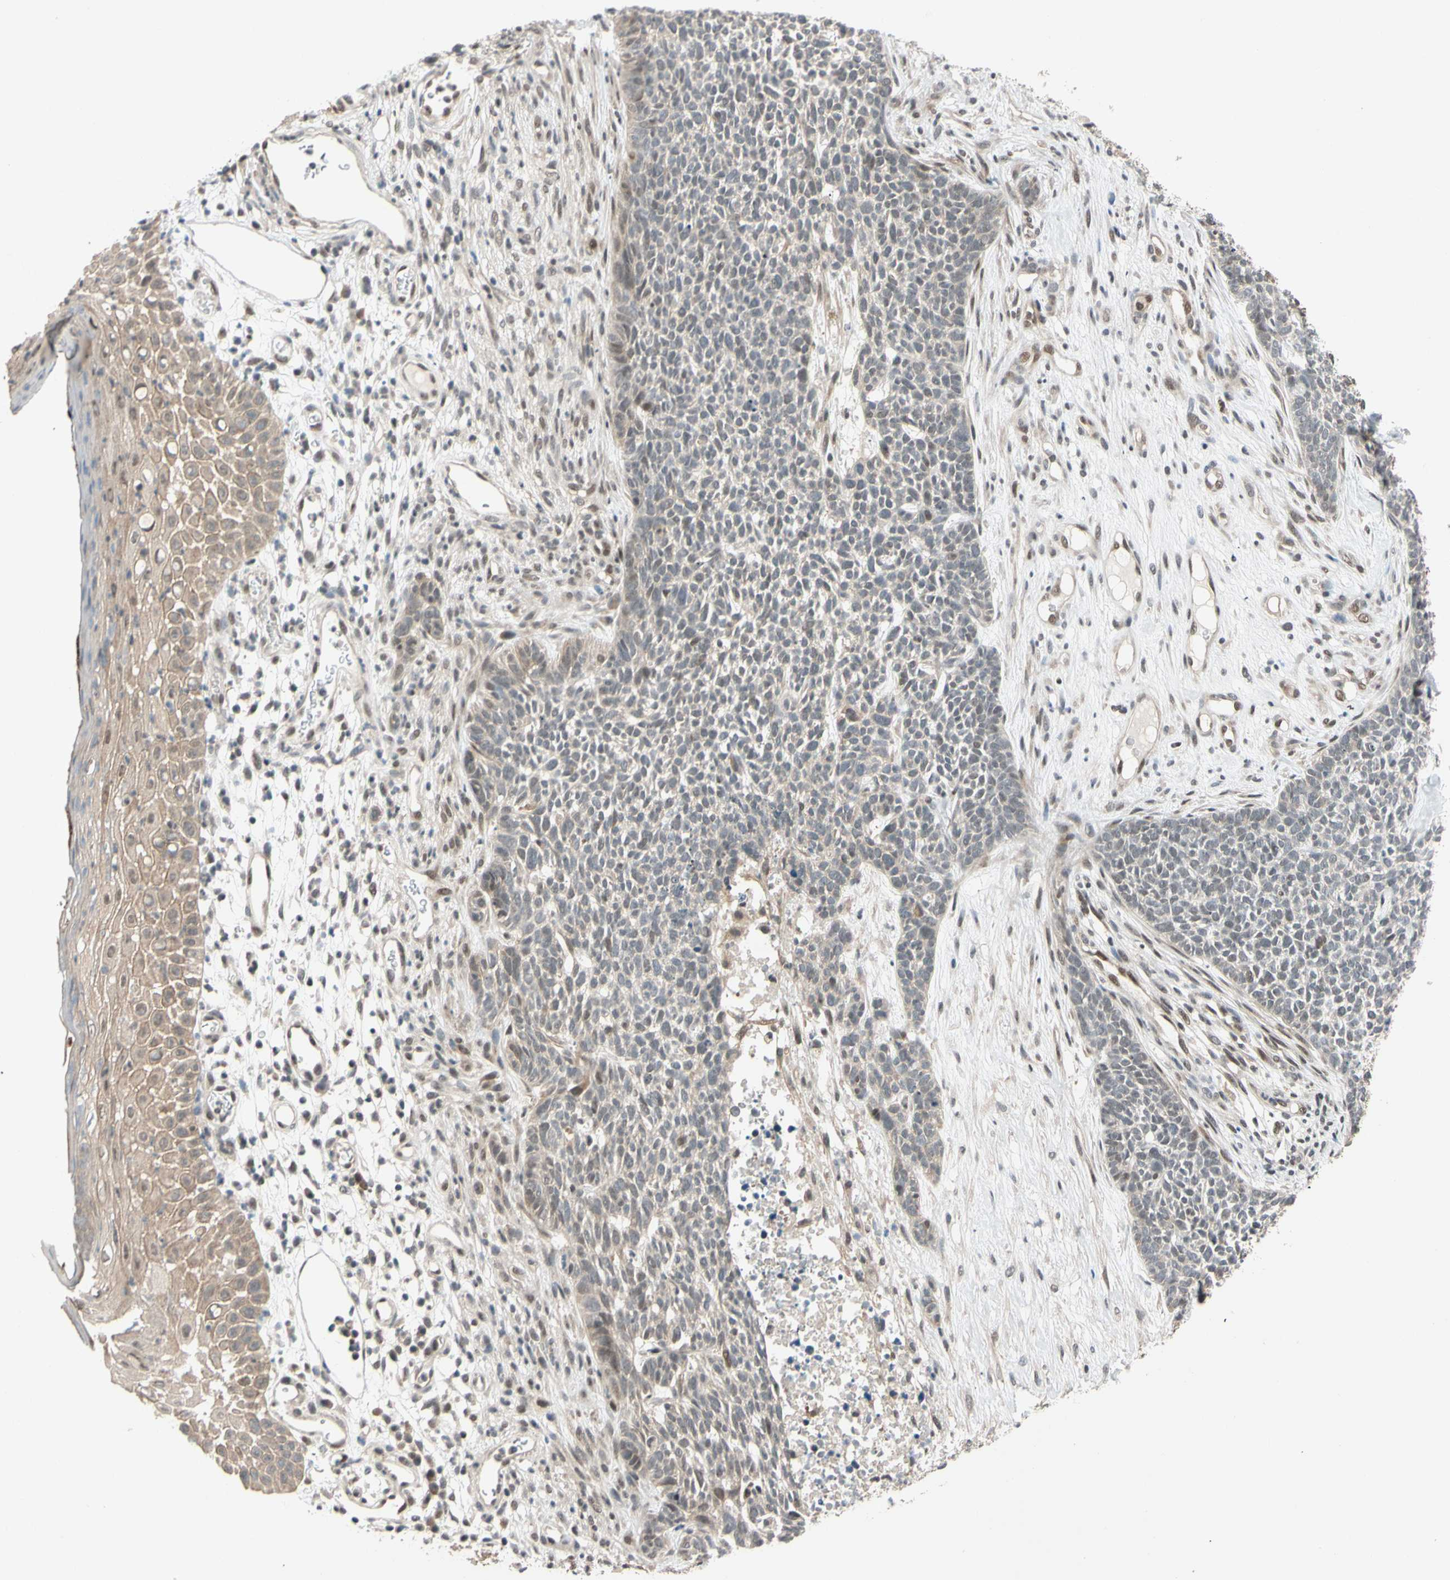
{"staining": {"intensity": "weak", "quantity": "<25%", "location": "nuclear"}, "tissue": "skin cancer", "cell_type": "Tumor cells", "image_type": "cancer", "snomed": [{"axis": "morphology", "description": "Basal cell carcinoma"}, {"axis": "topography", "description": "Skin"}], "caption": "This is a image of immunohistochemistry staining of skin cancer (basal cell carcinoma), which shows no staining in tumor cells.", "gene": "TAF4", "patient": {"sex": "female", "age": 84}}